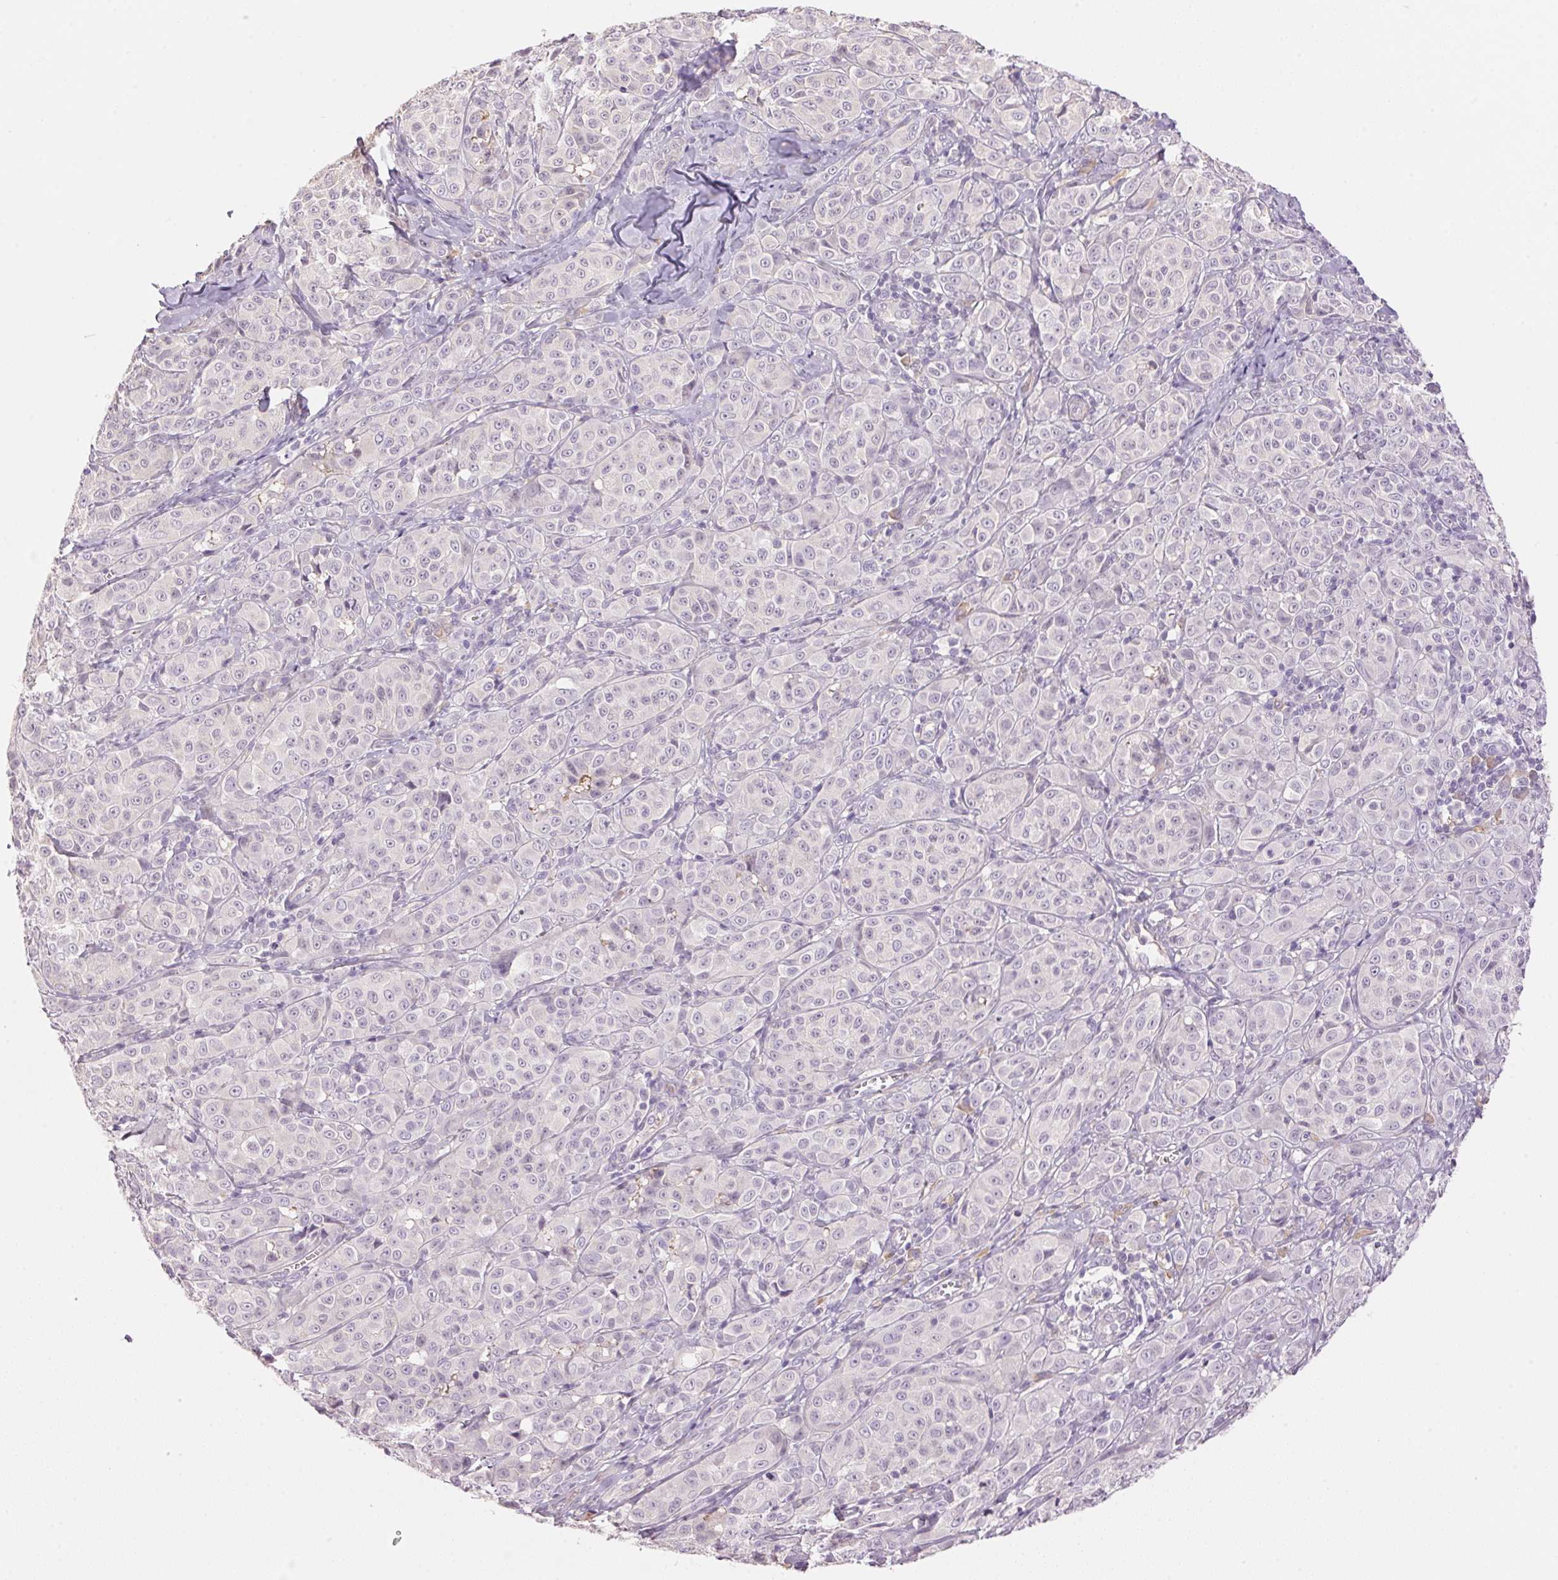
{"staining": {"intensity": "negative", "quantity": "none", "location": "none"}, "tissue": "melanoma", "cell_type": "Tumor cells", "image_type": "cancer", "snomed": [{"axis": "morphology", "description": "Malignant melanoma, NOS"}, {"axis": "topography", "description": "Skin"}], "caption": "An immunohistochemistry histopathology image of malignant melanoma is shown. There is no staining in tumor cells of malignant melanoma.", "gene": "LYZL6", "patient": {"sex": "male", "age": 89}}